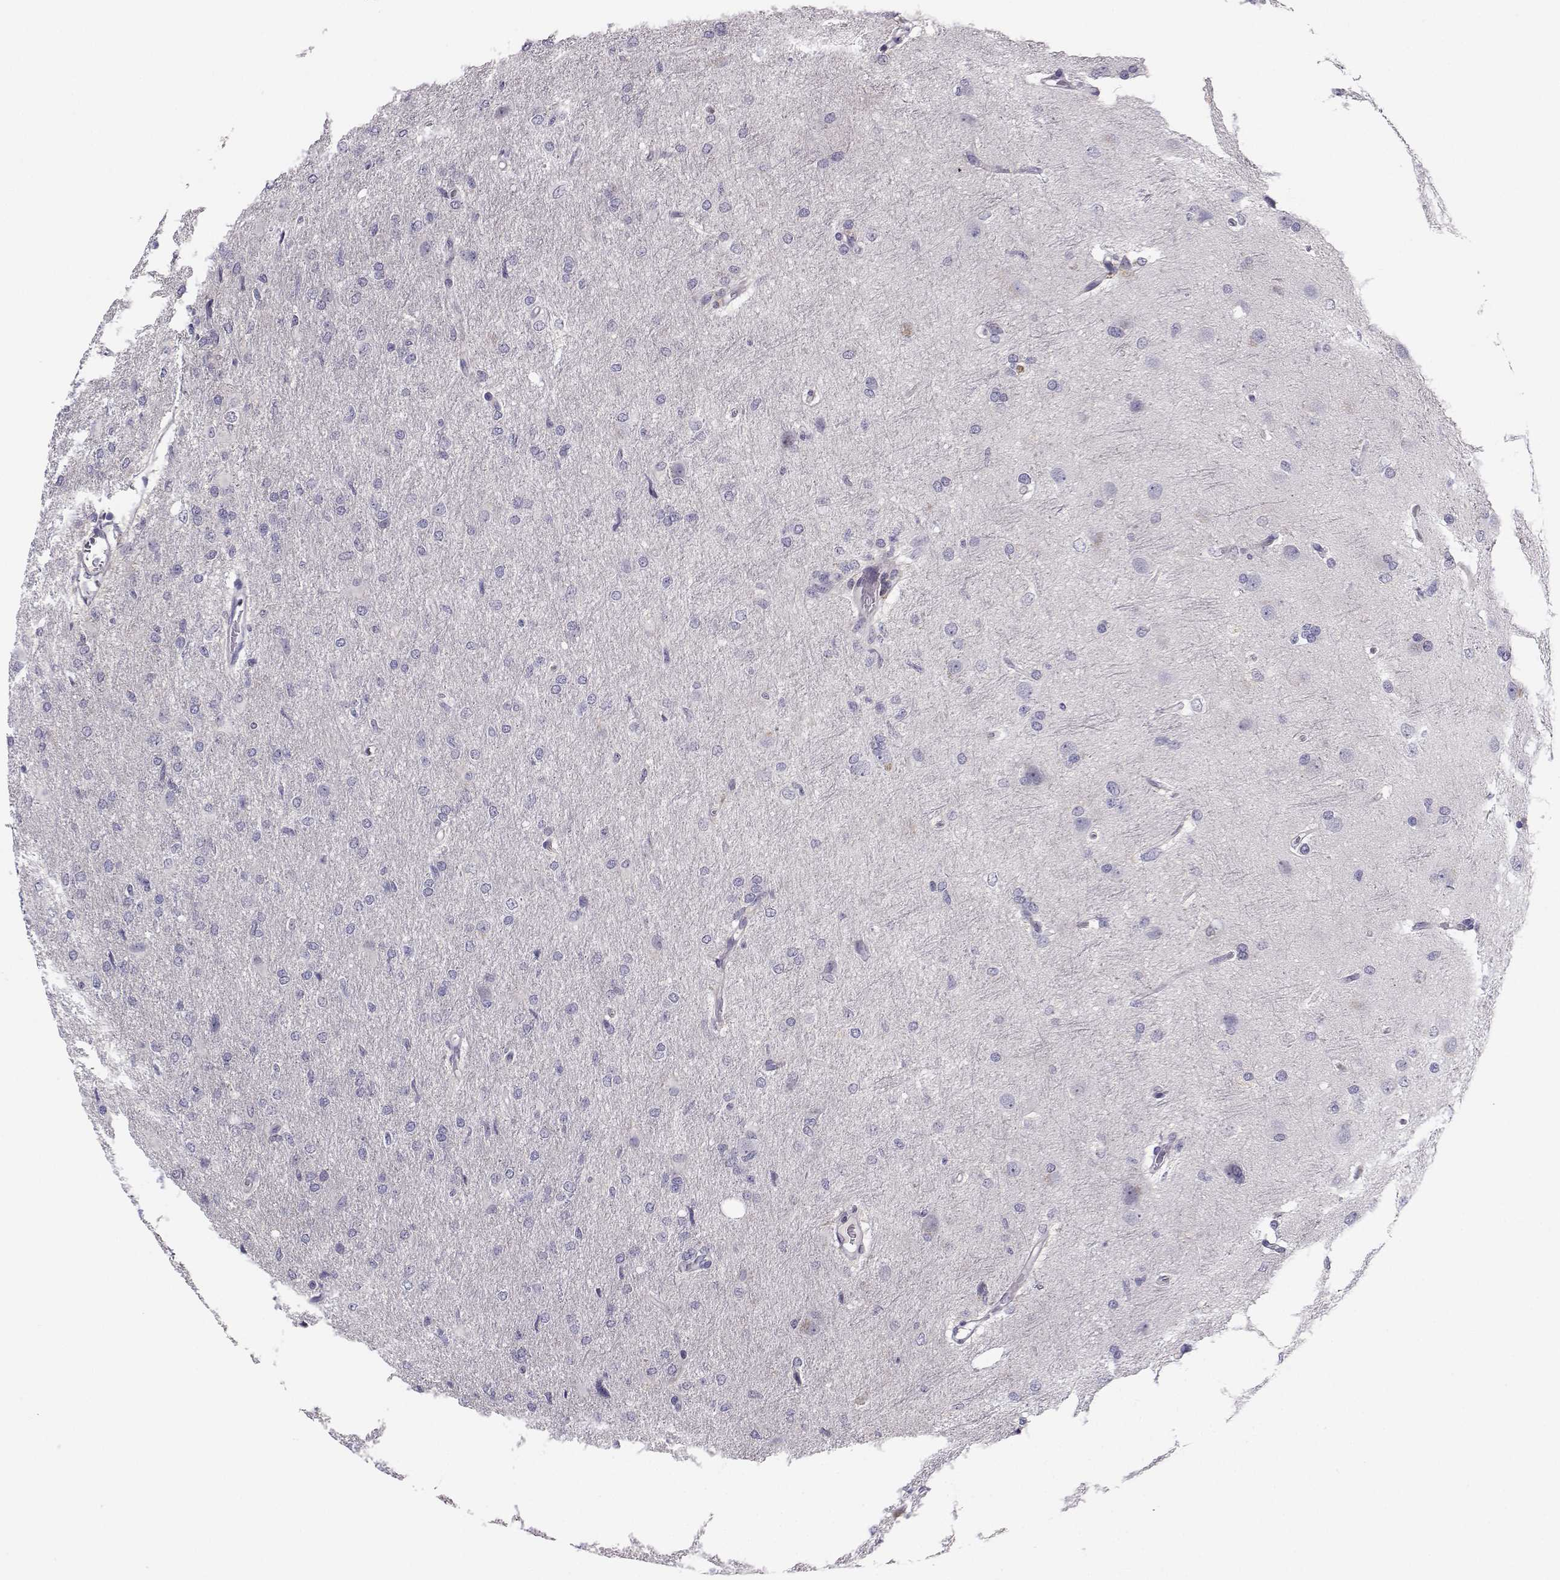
{"staining": {"intensity": "negative", "quantity": "none", "location": "none"}, "tissue": "glioma", "cell_type": "Tumor cells", "image_type": "cancer", "snomed": [{"axis": "morphology", "description": "Glioma, malignant, High grade"}, {"axis": "topography", "description": "Brain"}], "caption": "Immunohistochemistry (IHC) histopathology image of neoplastic tissue: human glioma stained with DAB exhibits no significant protein staining in tumor cells.", "gene": "MROH7", "patient": {"sex": "male", "age": 68}}